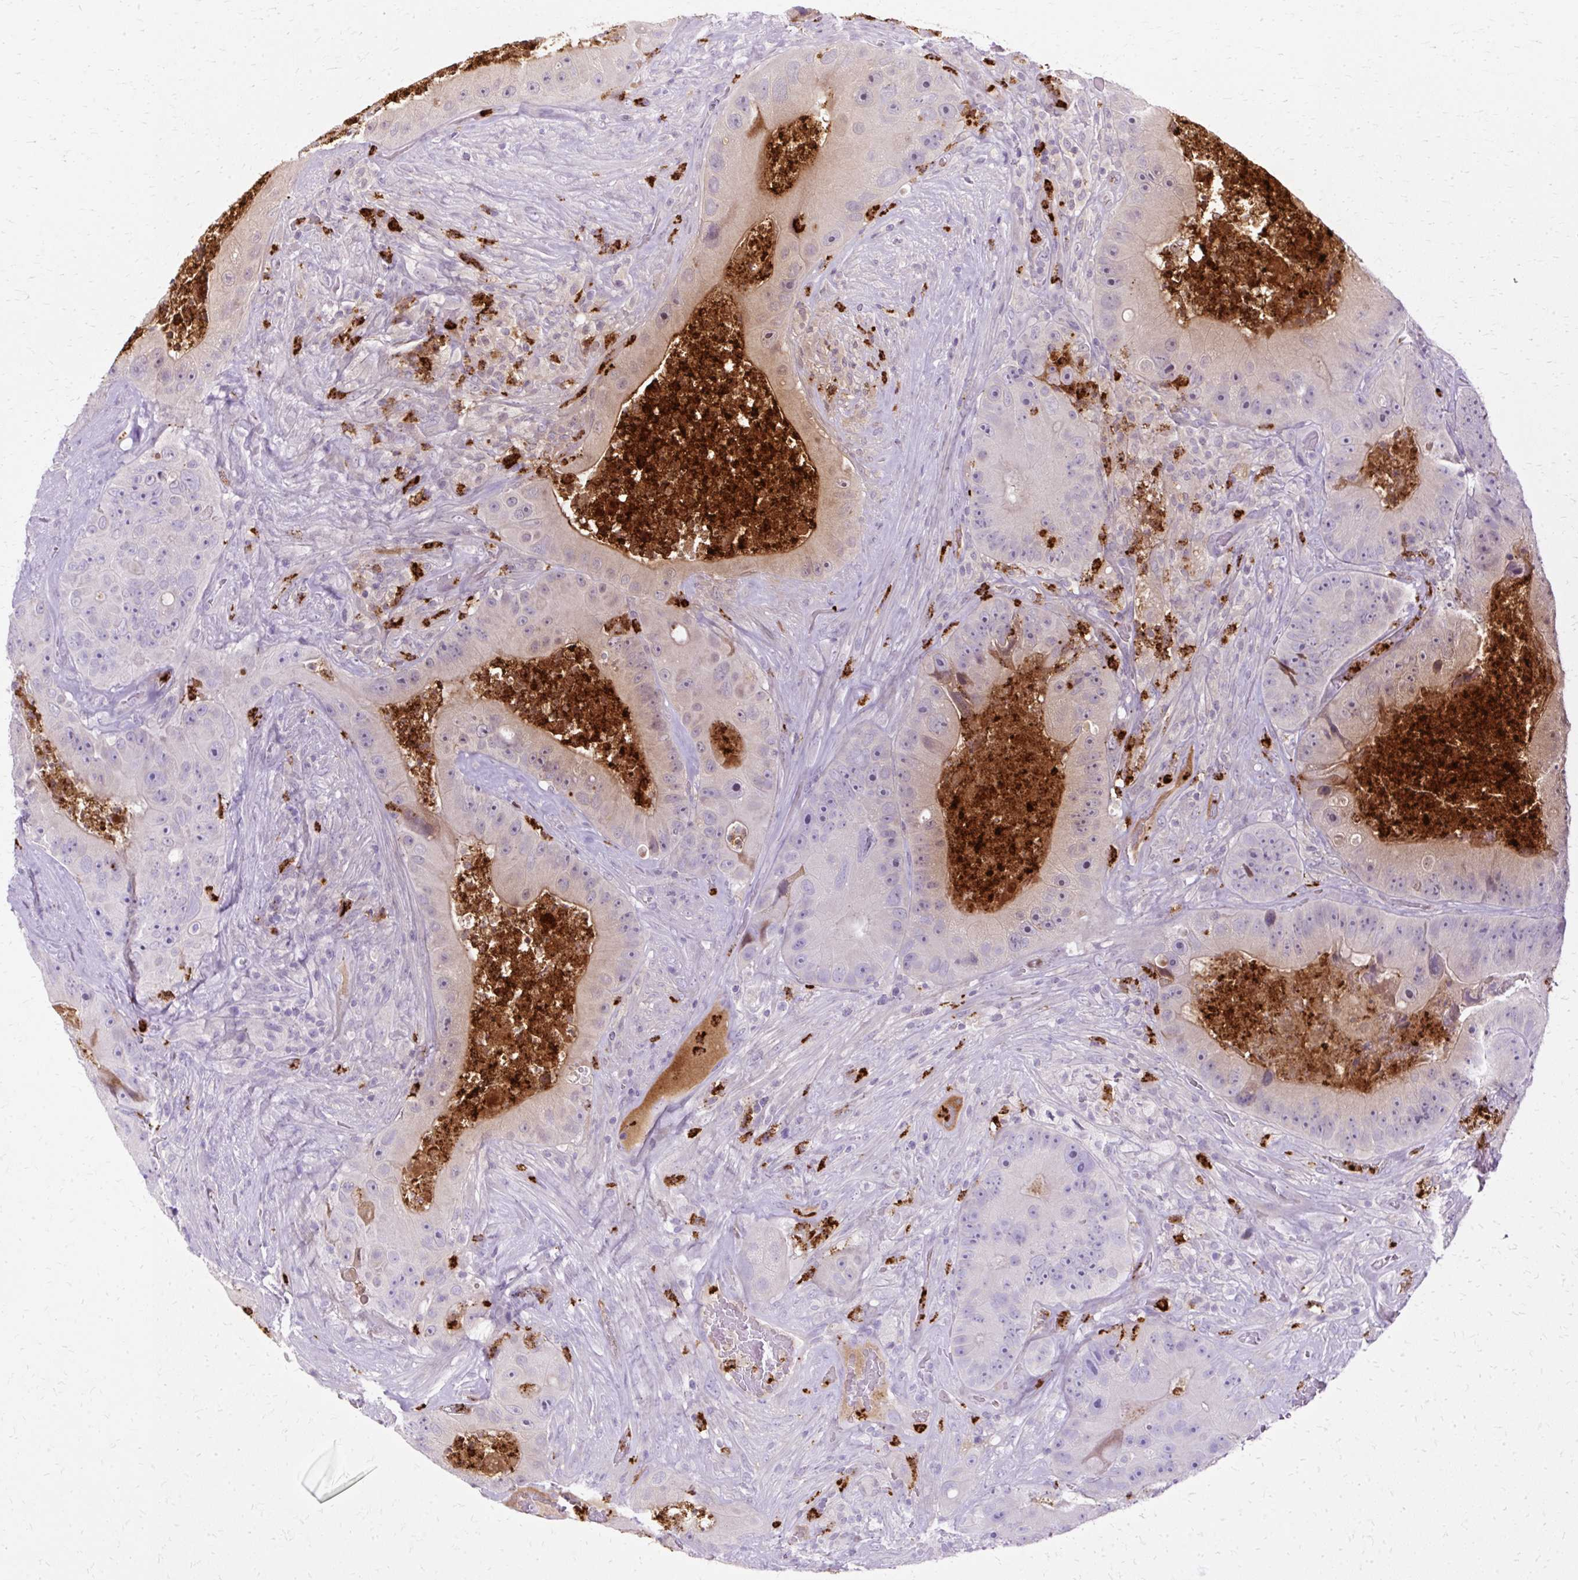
{"staining": {"intensity": "negative", "quantity": "none", "location": "none"}, "tissue": "colorectal cancer", "cell_type": "Tumor cells", "image_type": "cancer", "snomed": [{"axis": "morphology", "description": "Adenocarcinoma, NOS"}, {"axis": "topography", "description": "Colon"}], "caption": "This image is of colorectal cancer stained with immunohistochemistry to label a protein in brown with the nuclei are counter-stained blue. There is no expression in tumor cells.", "gene": "DEFA1", "patient": {"sex": "female", "age": 86}}